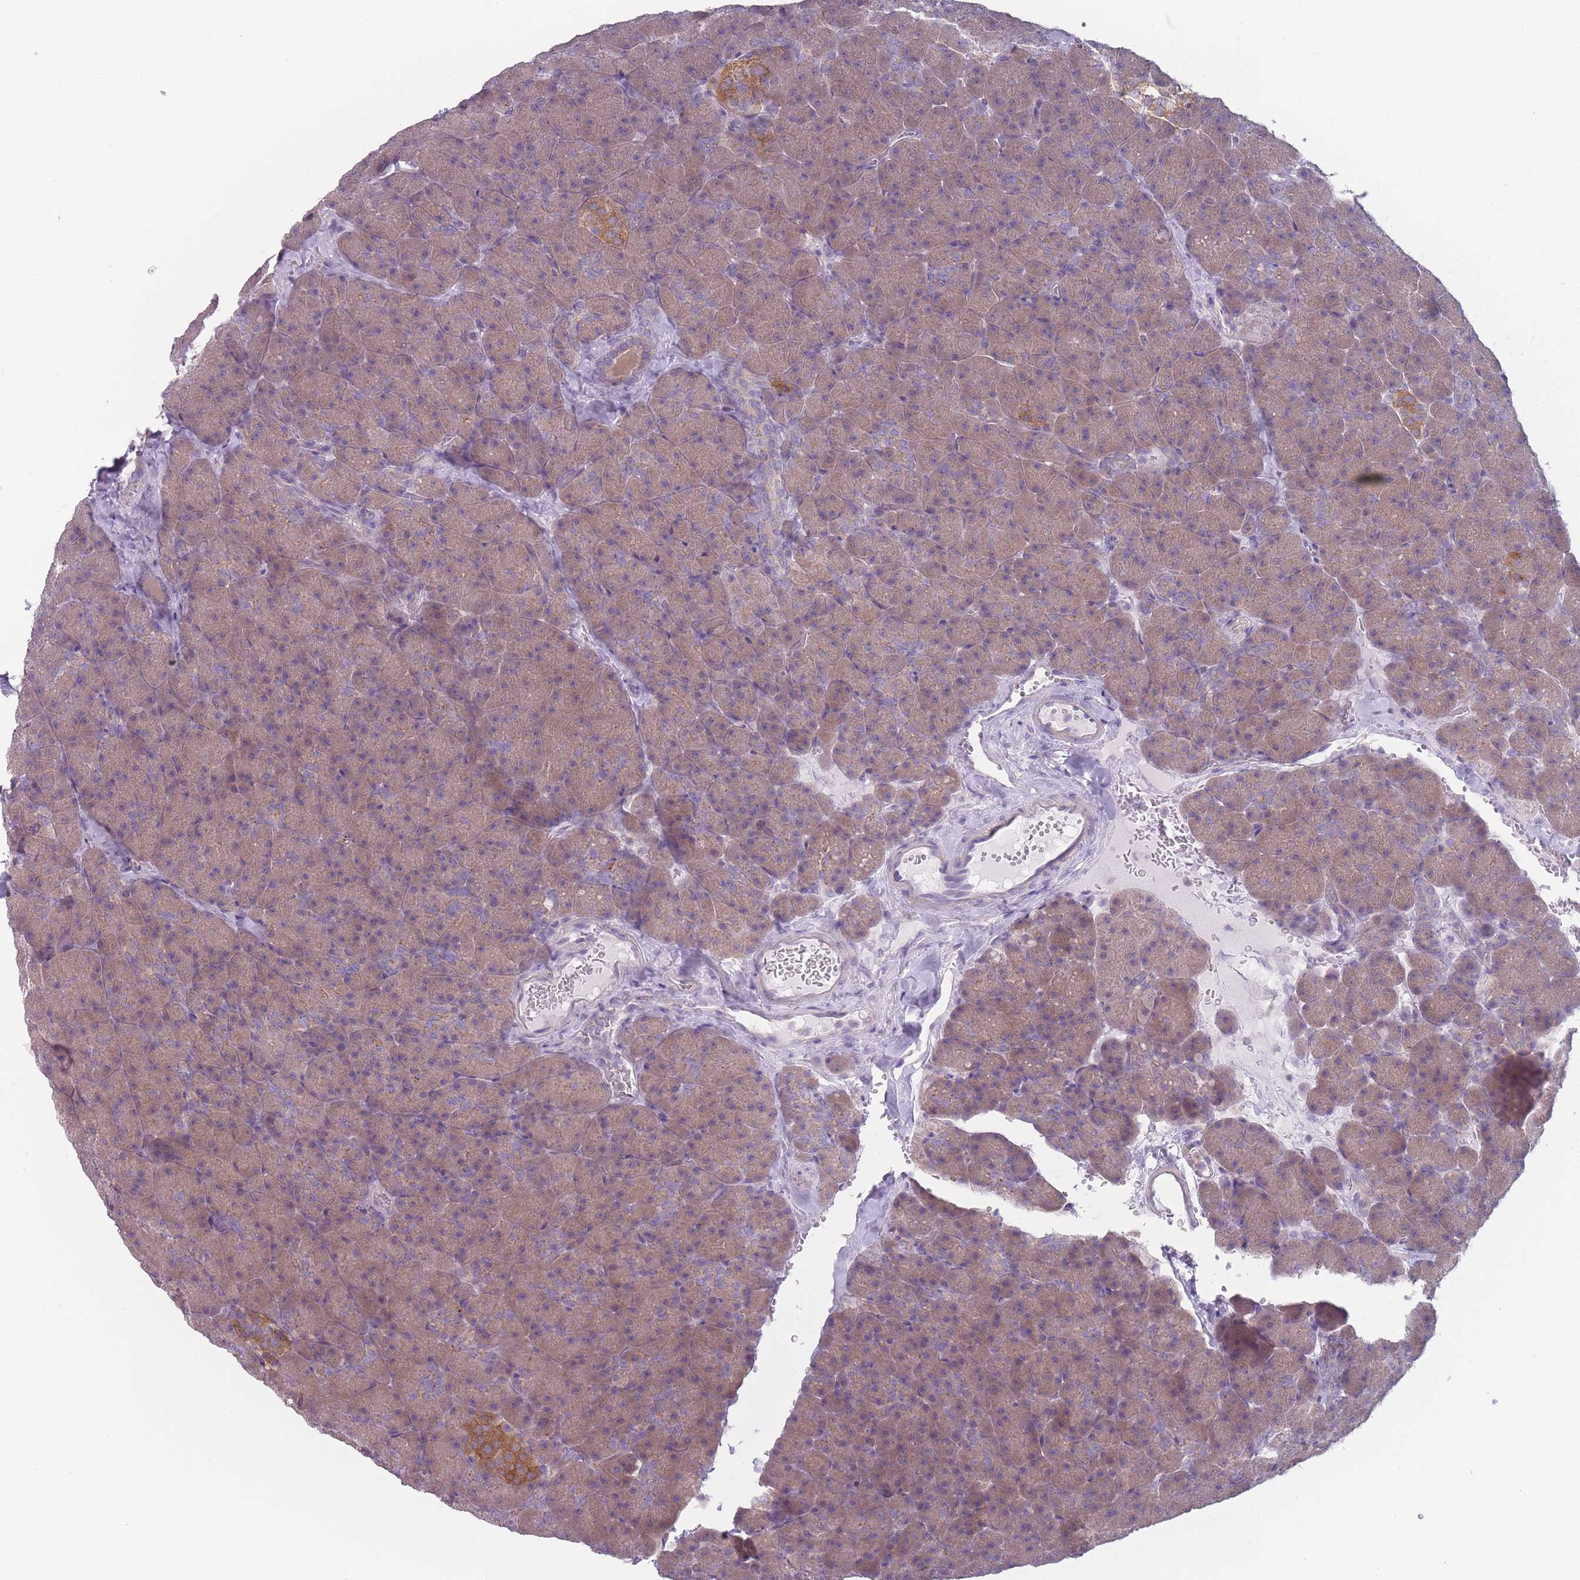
{"staining": {"intensity": "weak", "quantity": ">75%", "location": "cytoplasmic/membranous"}, "tissue": "pancreas", "cell_type": "Exocrine glandular cells", "image_type": "normal", "snomed": [{"axis": "morphology", "description": "Normal tissue, NOS"}, {"axis": "topography", "description": "Pancreas"}], "caption": "A photomicrograph of pancreas stained for a protein reveals weak cytoplasmic/membranous brown staining in exocrine glandular cells. (Brightfield microscopy of DAB IHC at high magnification).", "gene": "AKAIN1", "patient": {"sex": "male", "age": 36}}